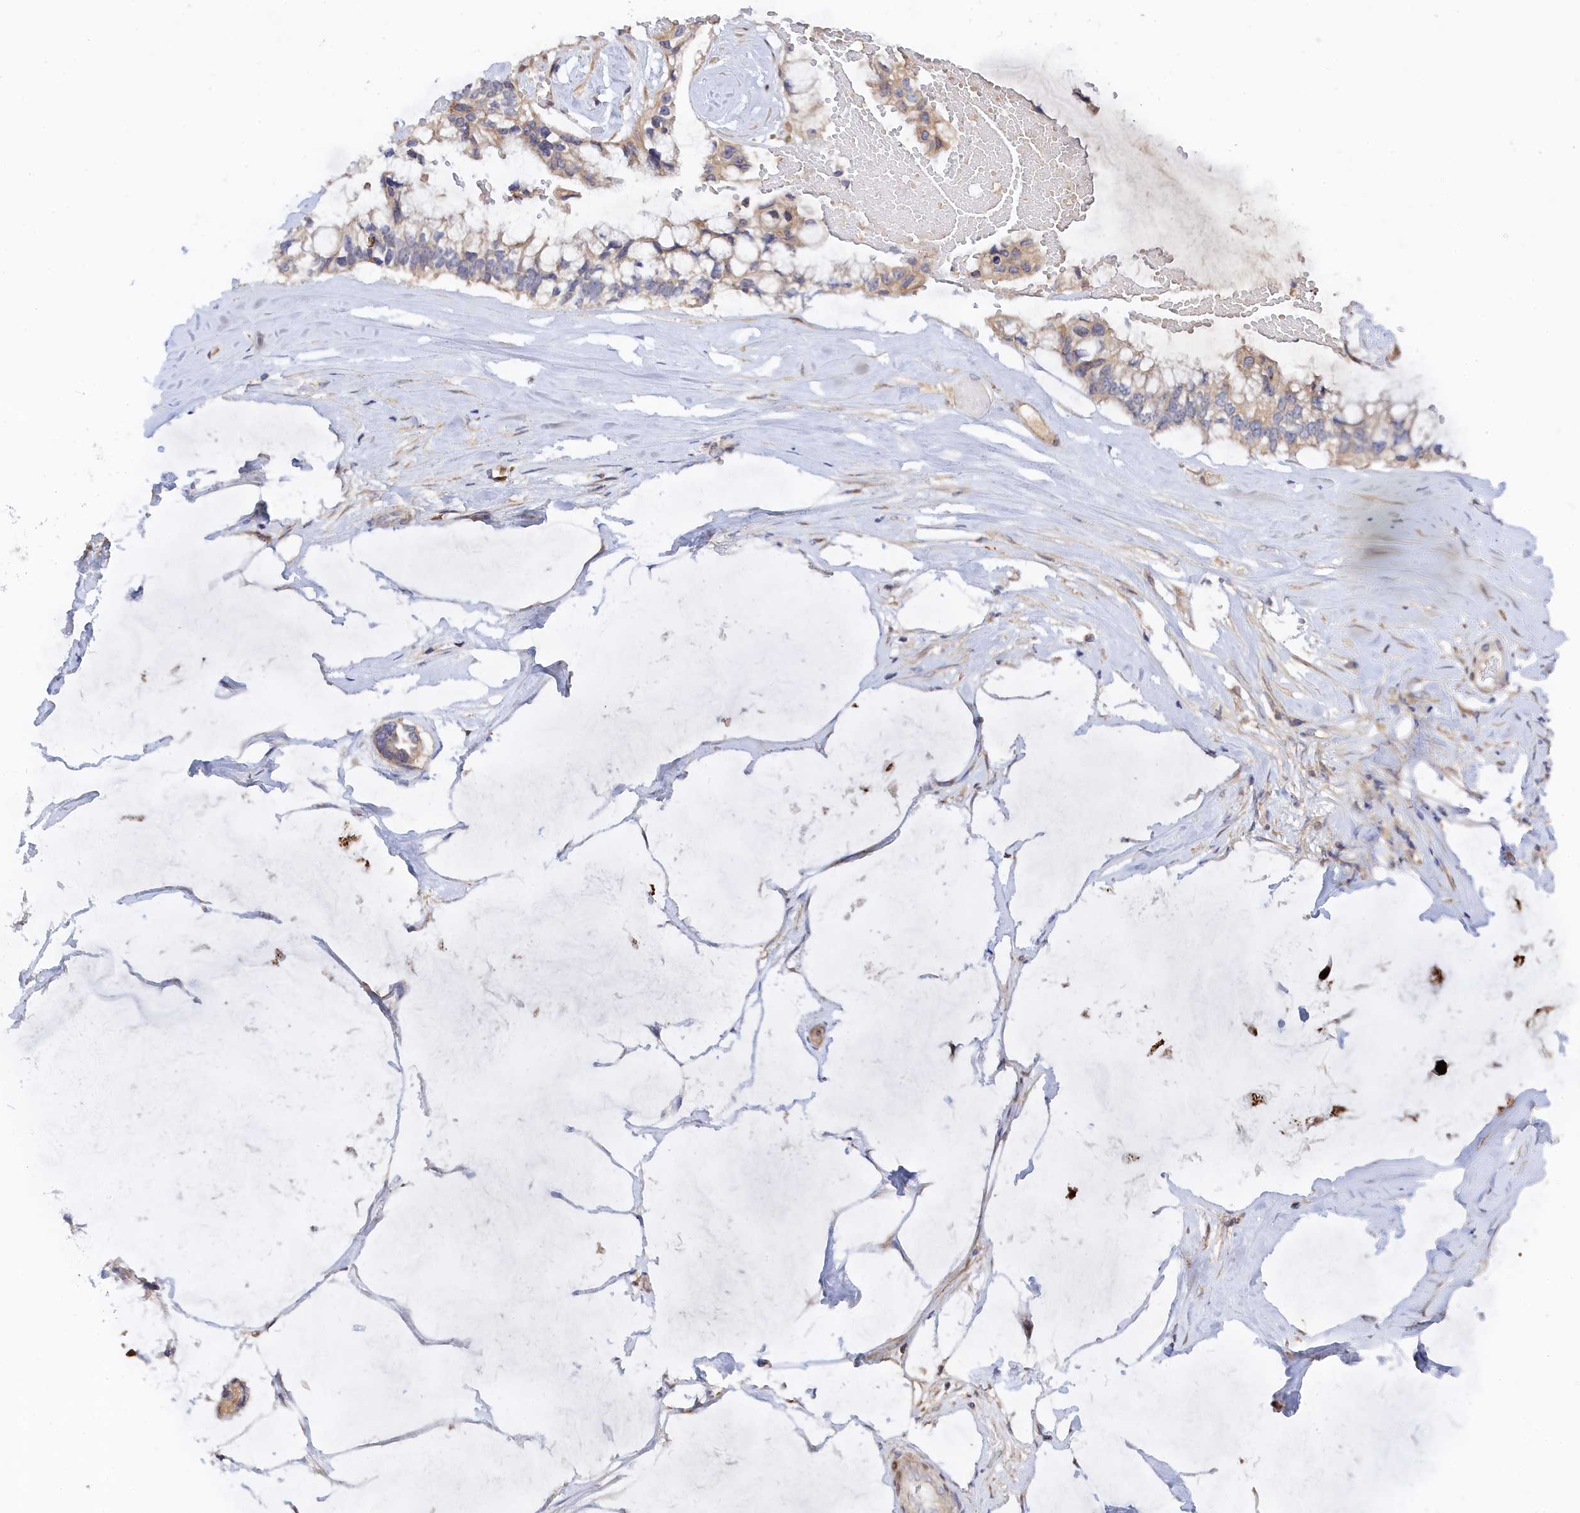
{"staining": {"intensity": "weak", "quantity": "<25%", "location": "cytoplasmic/membranous"}, "tissue": "ovarian cancer", "cell_type": "Tumor cells", "image_type": "cancer", "snomed": [{"axis": "morphology", "description": "Cystadenocarcinoma, mucinous, NOS"}, {"axis": "topography", "description": "Ovary"}], "caption": "Micrograph shows no protein positivity in tumor cells of ovarian cancer tissue.", "gene": "SPATA5L1", "patient": {"sex": "female", "age": 39}}